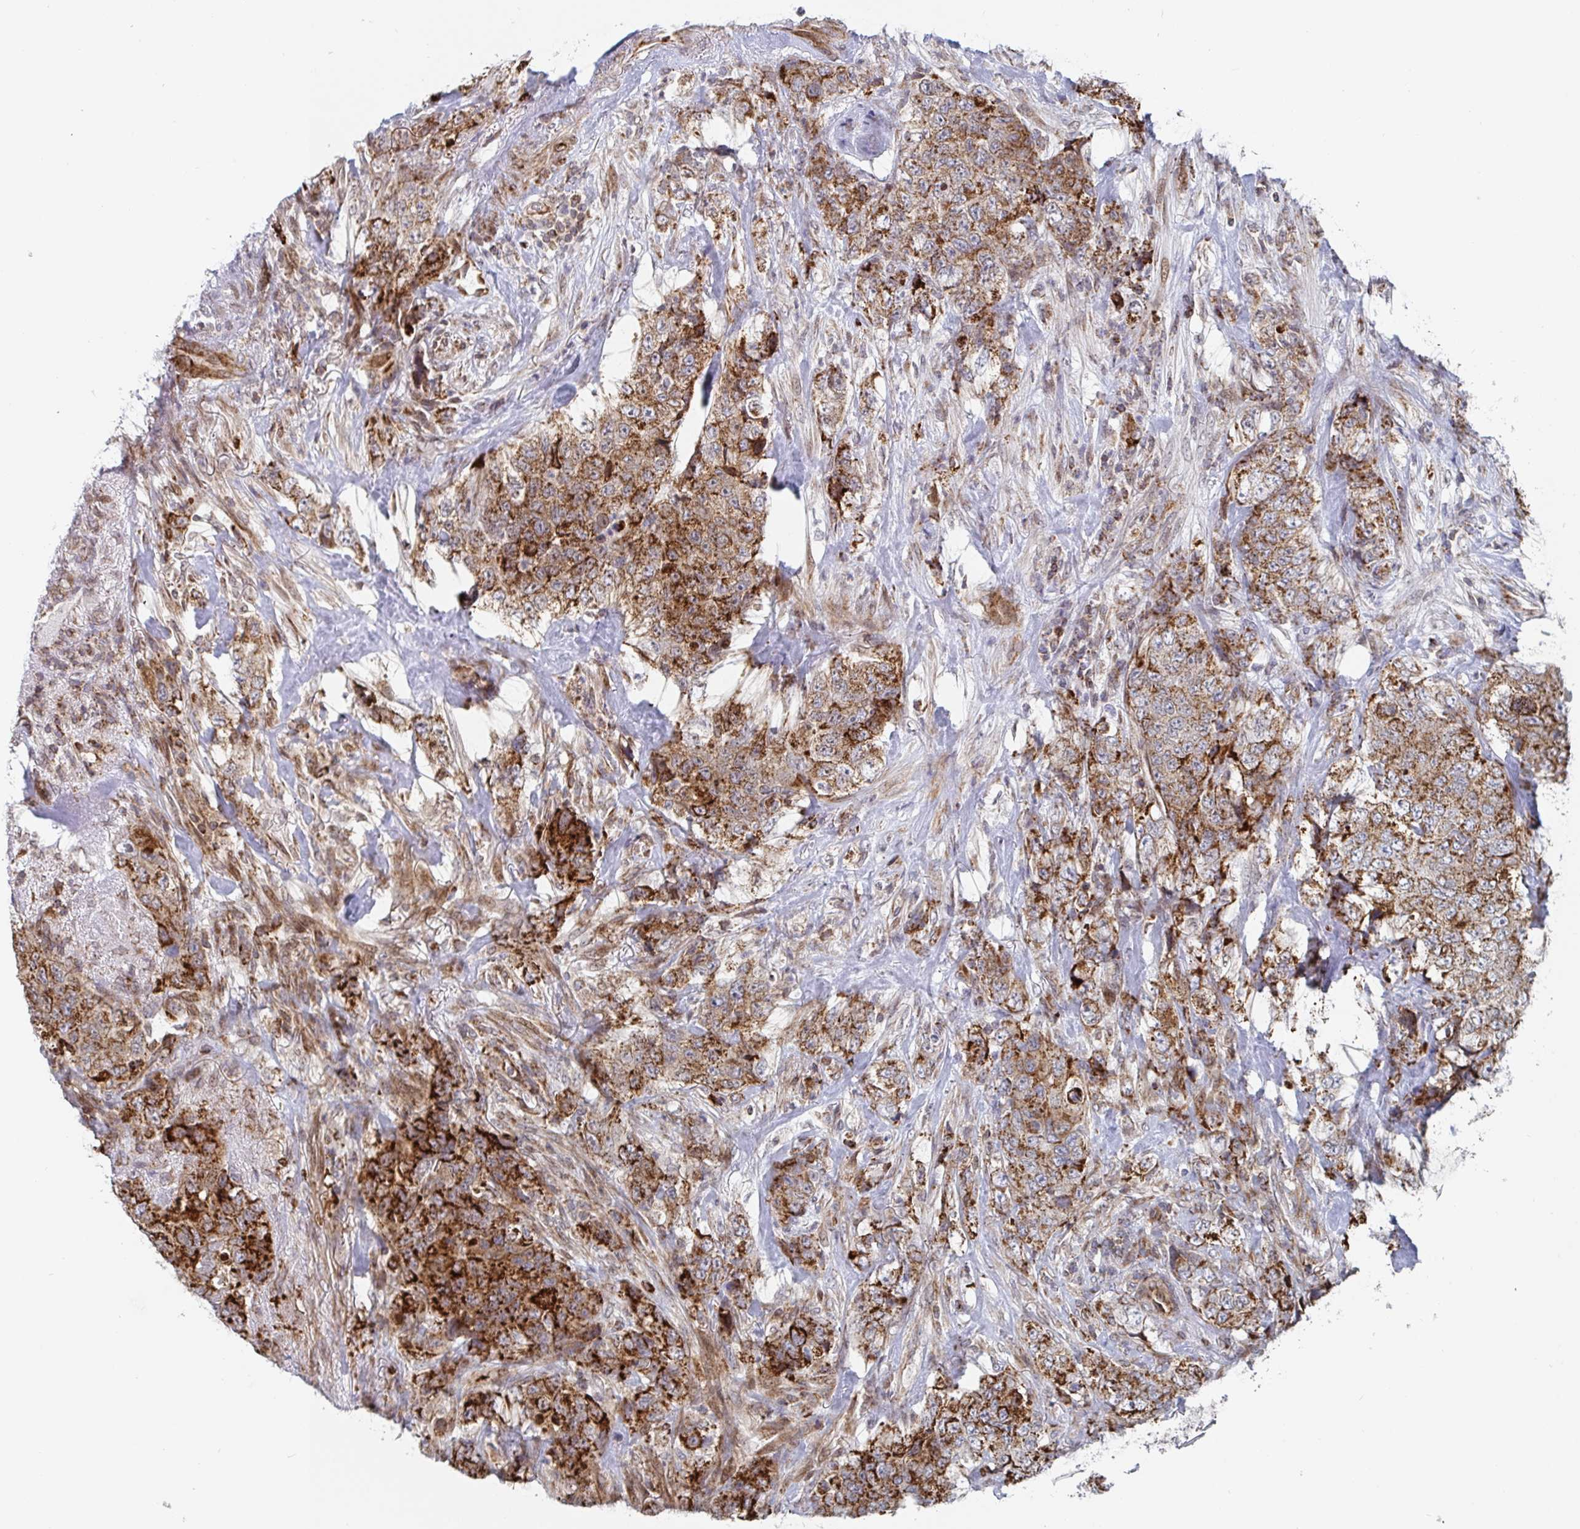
{"staining": {"intensity": "strong", "quantity": ">75%", "location": "cytoplasmic/membranous"}, "tissue": "urothelial cancer", "cell_type": "Tumor cells", "image_type": "cancer", "snomed": [{"axis": "morphology", "description": "Urothelial carcinoma, High grade"}, {"axis": "topography", "description": "Urinary bladder"}], "caption": "Strong cytoplasmic/membranous protein staining is present in about >75% of tumor cells in high-grade urothelial carcinoma.", "gene": "STARD8", "patient": {"sex": "female", "age": 78}}